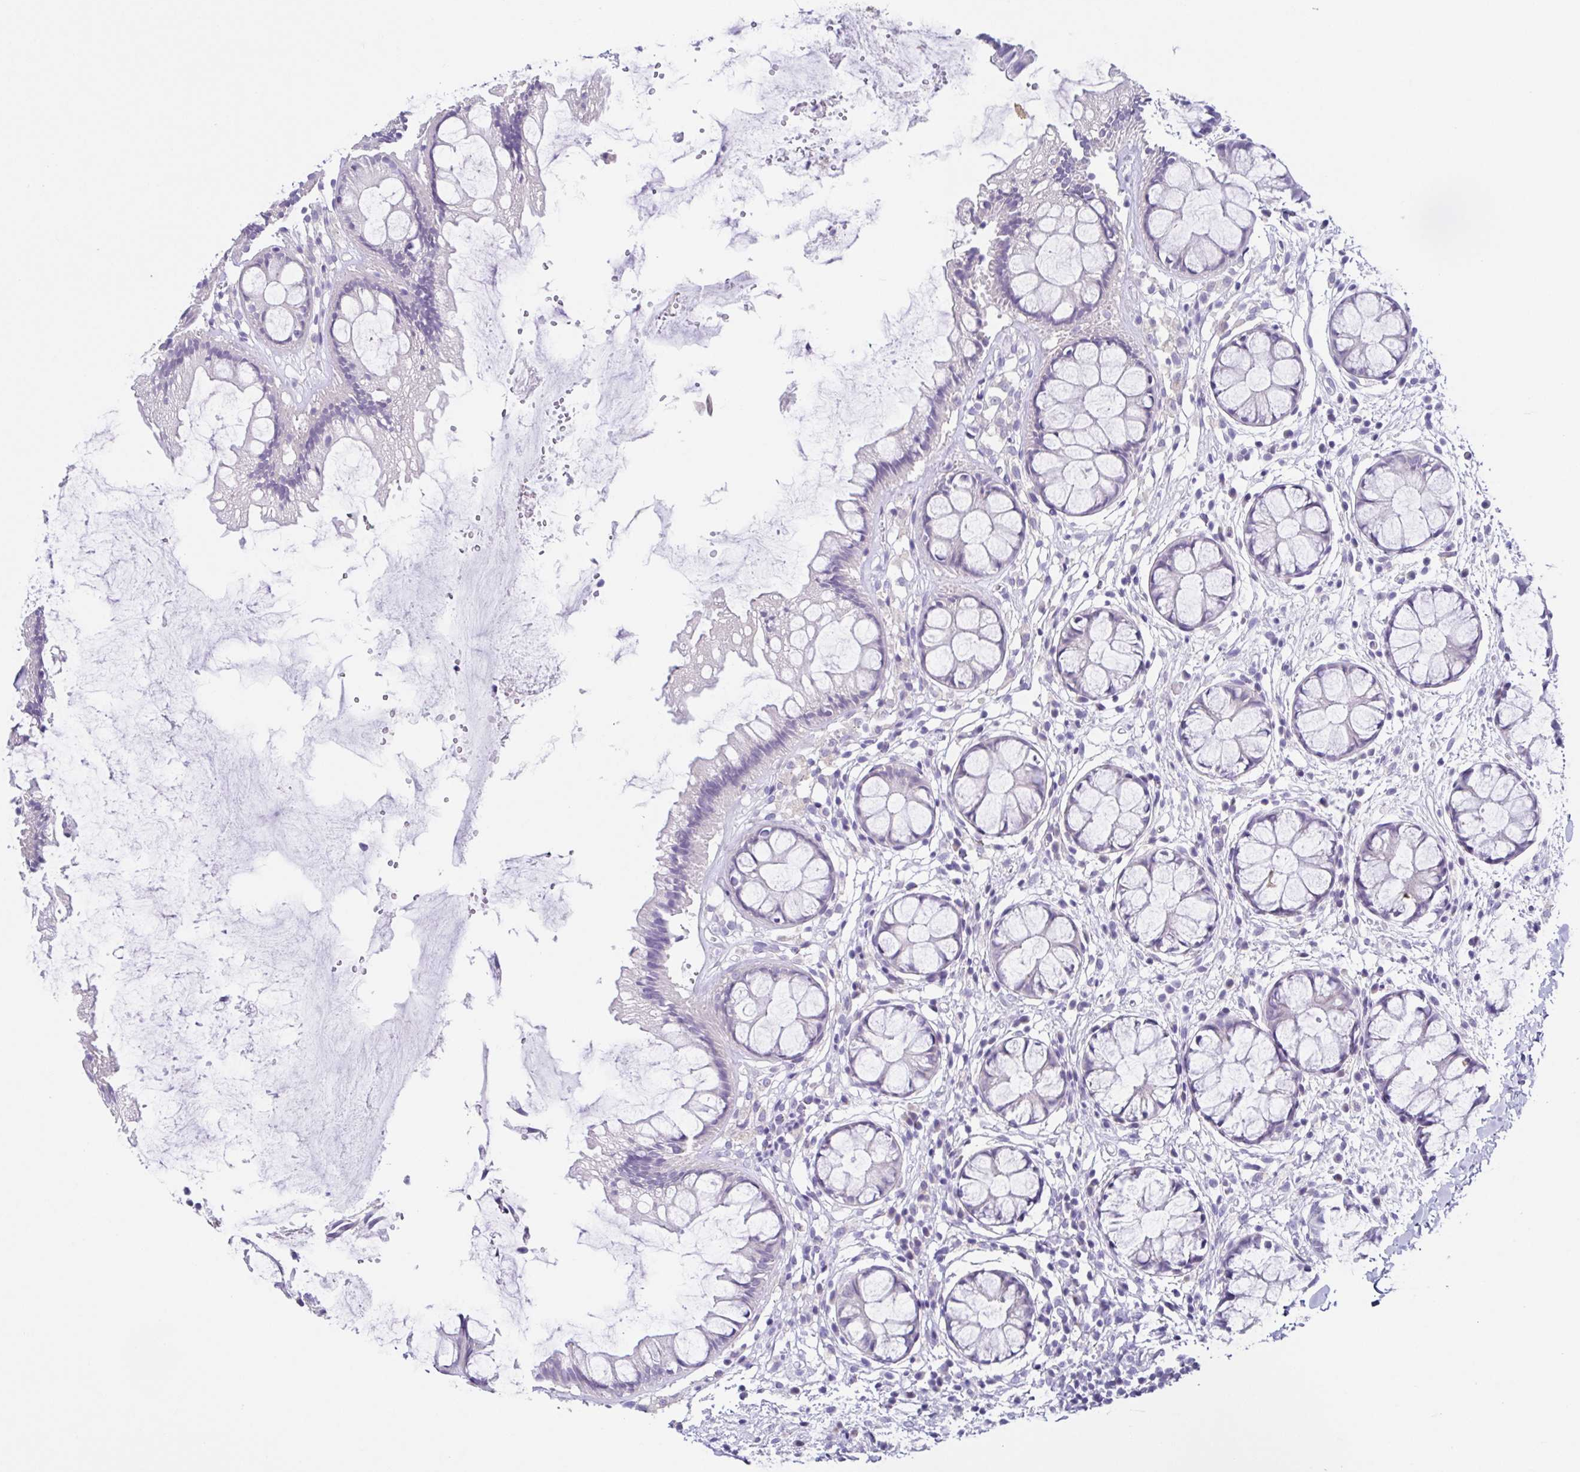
{"staining": {"intensity": "negative", "quantity": "none", "location": "none"}, "tissue": "rectum", "cell_type": "Glandular cells", "image_type": "normal", "snomed": [{"axis": "morphology", "description": "Normal tissue, NOS"}, {"axis": "topography", "description": "Rectum"}], "caption": "Glandular cells are negative for protein expression in benign human rectum. (DAB (3,3'-diaminobenzidine) immunohistochemistry visualized using brightfield microscopy, high magnification).", "gene": "RDH11", "patient": {"sex": "female", "age": 62}}